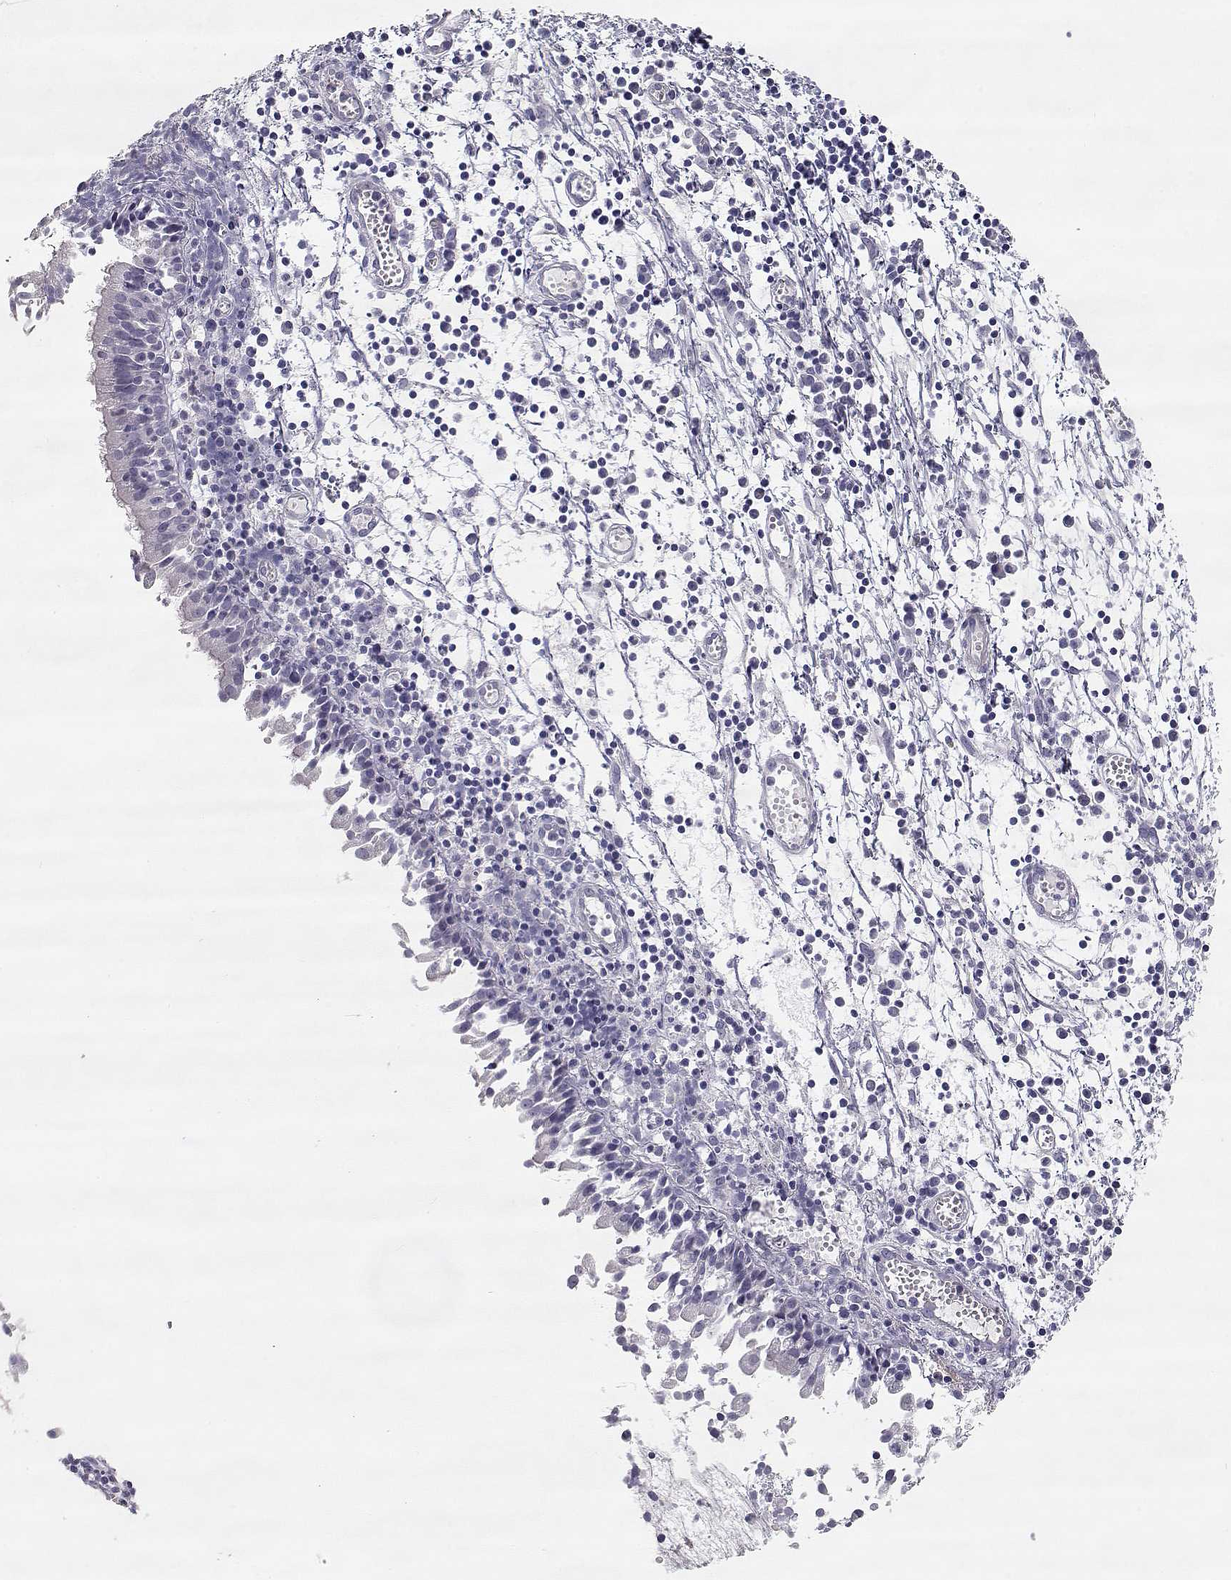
{"staining": {"intensity": "negative", "quantity": "none", "location": "none"}, "tissue": "nasopharynx", "cell_type": "Respiratory epithelial cells", "image_type": "normal", "snomed": [{"axis": "morphology", "description": "Normal tissue, NOS"}, {"axis": "topography", "description": "Nasopharynx"}], "caption": "Micrograph shows no significant protein staining in respiratory epithelial cells of unremarkable nasopharynx. (Immunohistochemistry, brightfield microscopy, high magnification).", "gene": "SLITRK3", "patient": {"sex": "male", "age": 9}}